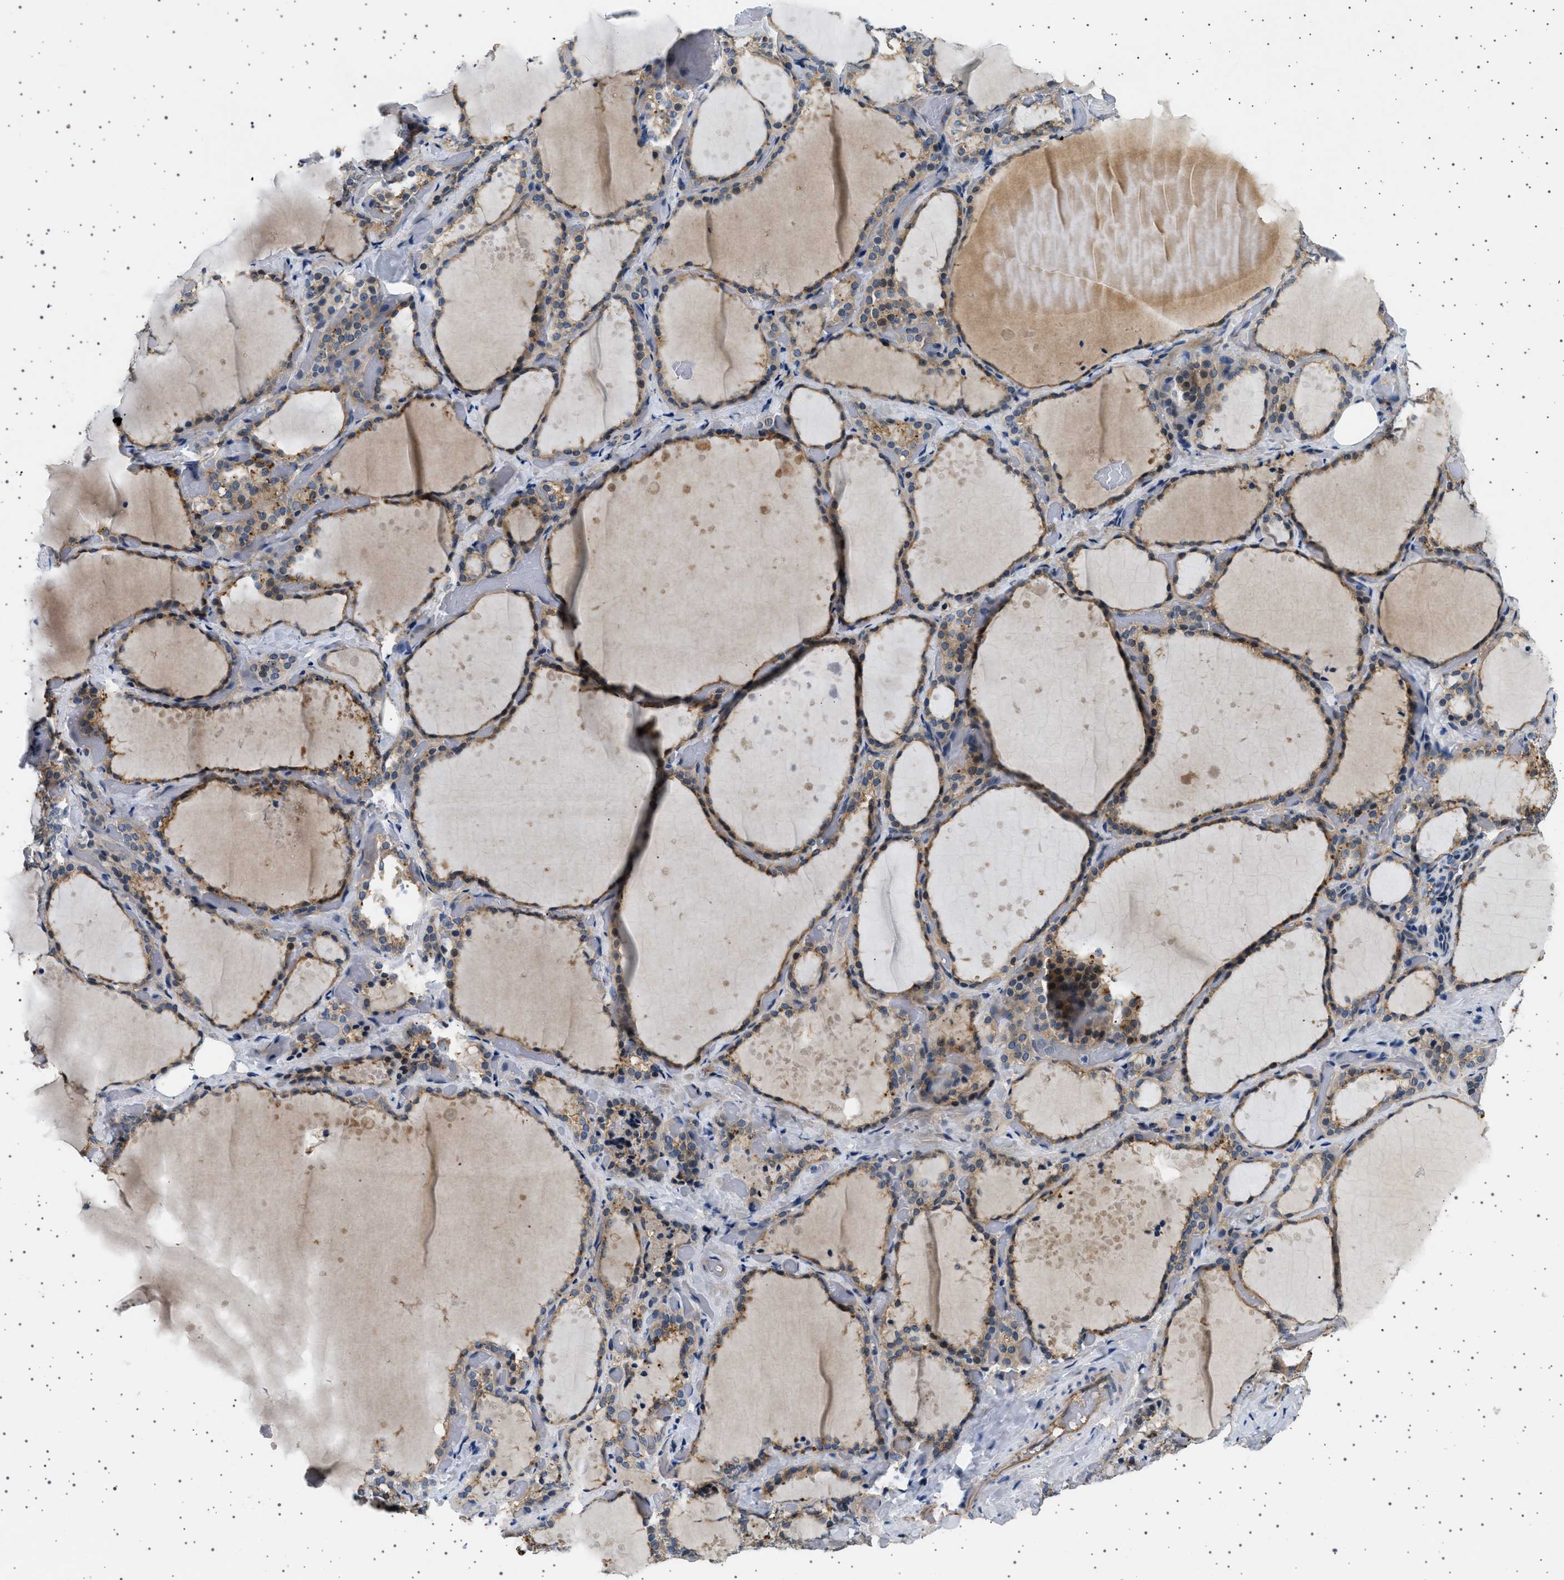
{"staining": {"intensity": "moderate", "quantity": "25%-75%", "location": "cytoplasmic/membranous,nuclear"}, "tissue": "thyroid gland", "cell_type": "Glandular cells", "image_type": "normal", "snomed": [{"axis": "morphology", "description": "Normal tissue, NOS"}, {"axis": "topography", "description": "Thyroid gland"}], "caption": "Glandular cells demonstrate medium levels of moderate cytoplasmic/membranous,nuclear expression in approximately 25%-75% of cells in unremarkable human thyroid gland.", "gene": "PLPP6", "patient": {"sex": "female", "age": 44}}